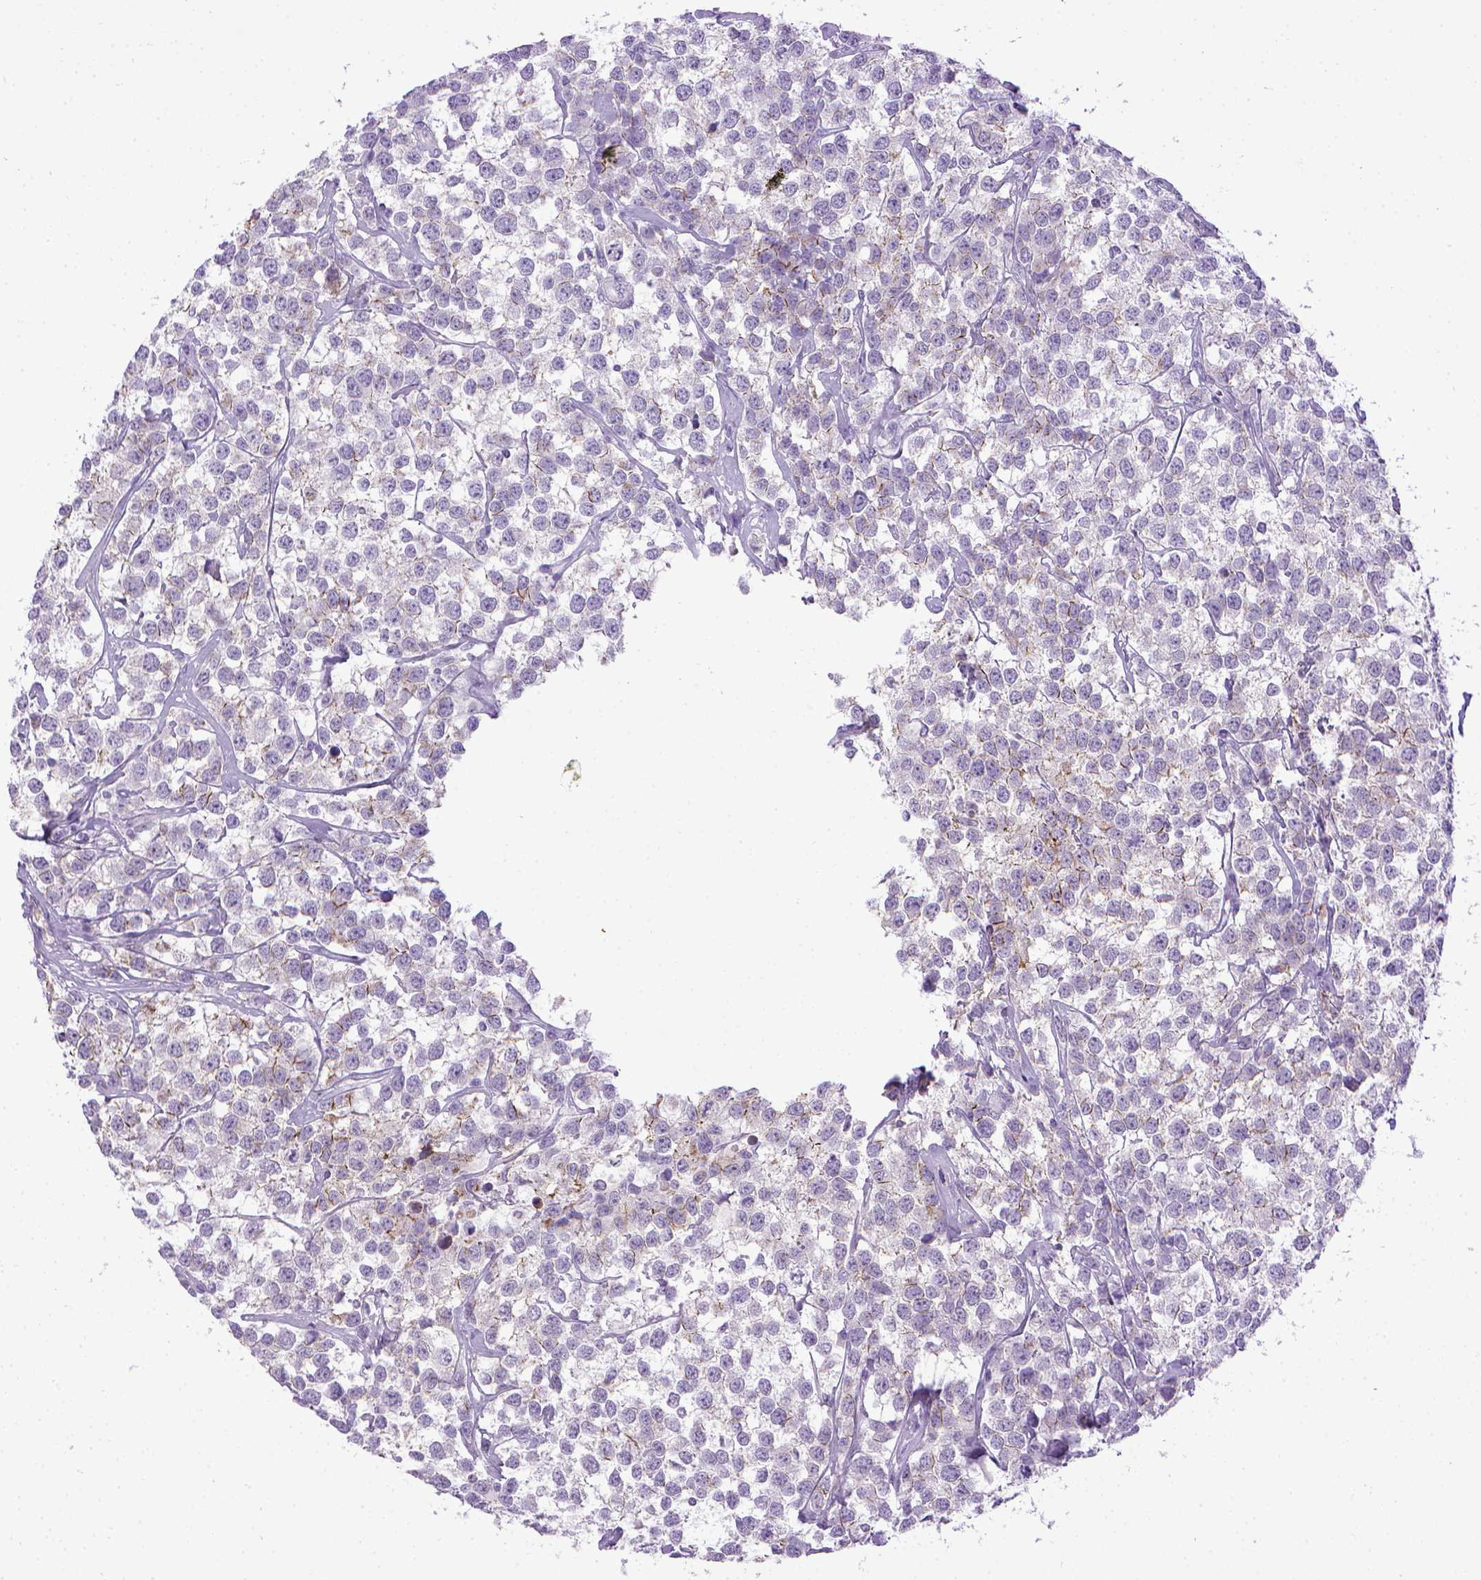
{"staining": {"intensity": "moderate", "quantity": "<25%", "location": "cytoplasmic/membranous"}, "tissue": "testis cancer", "cell_type": "Tumor cells", "image_type": "cancer", "snomed": [{"axis": "morphology", "description": "Seminoma, NOS"}, {"axis": "topography", "description": "Testis"}], "caption": "A low amount of moderate cytoplasmic/membranous expression is seen in about <25% of tumor cells in testis cancer tissue.", "gene": "CDH1", "patient": {"sex": "male", "age": 59}}